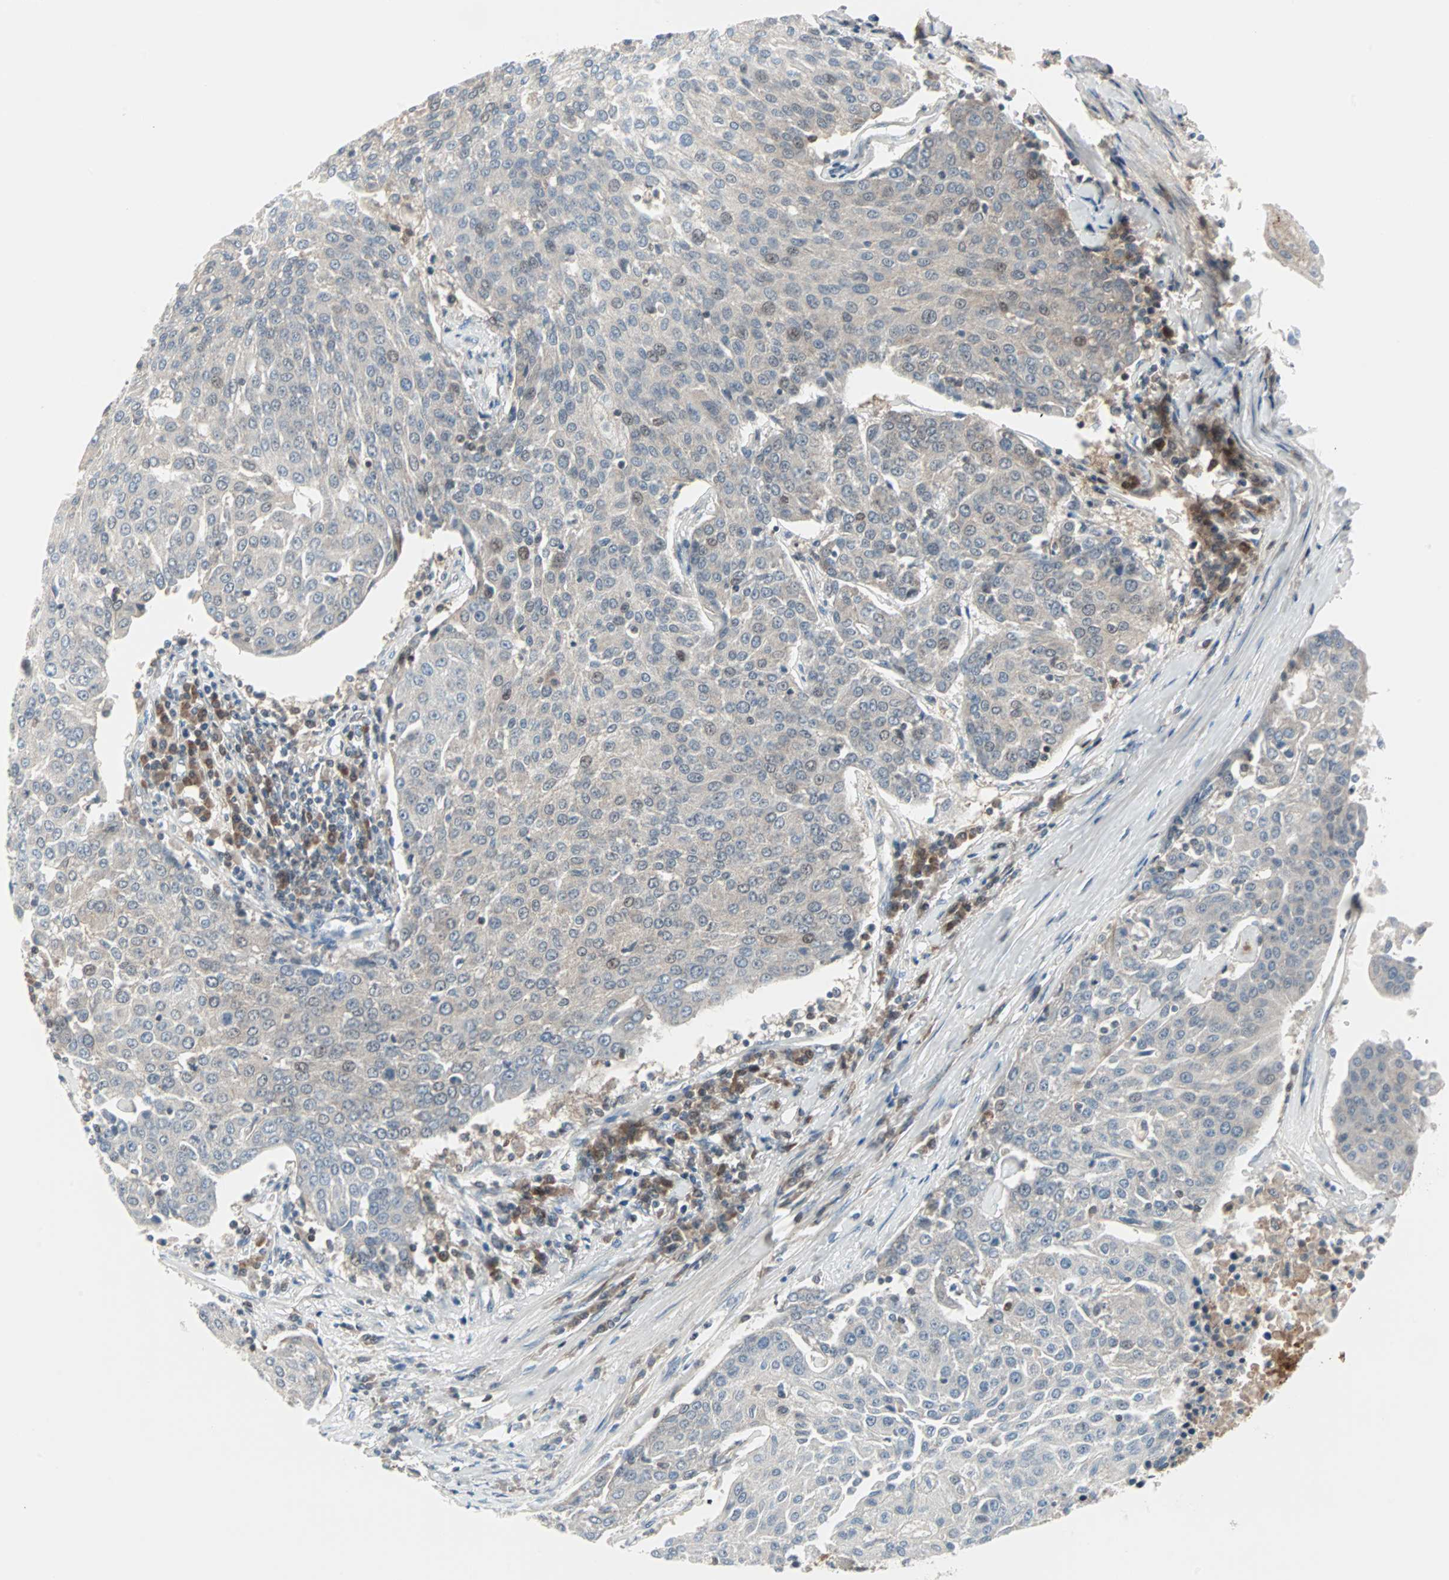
{"staining": {"intensity": "negative", "quantity": "none", "location": "none"}, "tissue": "urothelial cancer", "cell_type": "Tumor cells", "image_type": "cancer", "snomed": [{"axis": "morphology", "description": "Urothelial carcinoma, High grade"}, {"axis": "topography", "description": "Urinary bladder"}], "caption": "Urothelial cancer was stained to show a protein in brown. There is no significant staining in tumor cells.", "gene": "CASP3", "patient": {"sex": "female", "age": 85}}